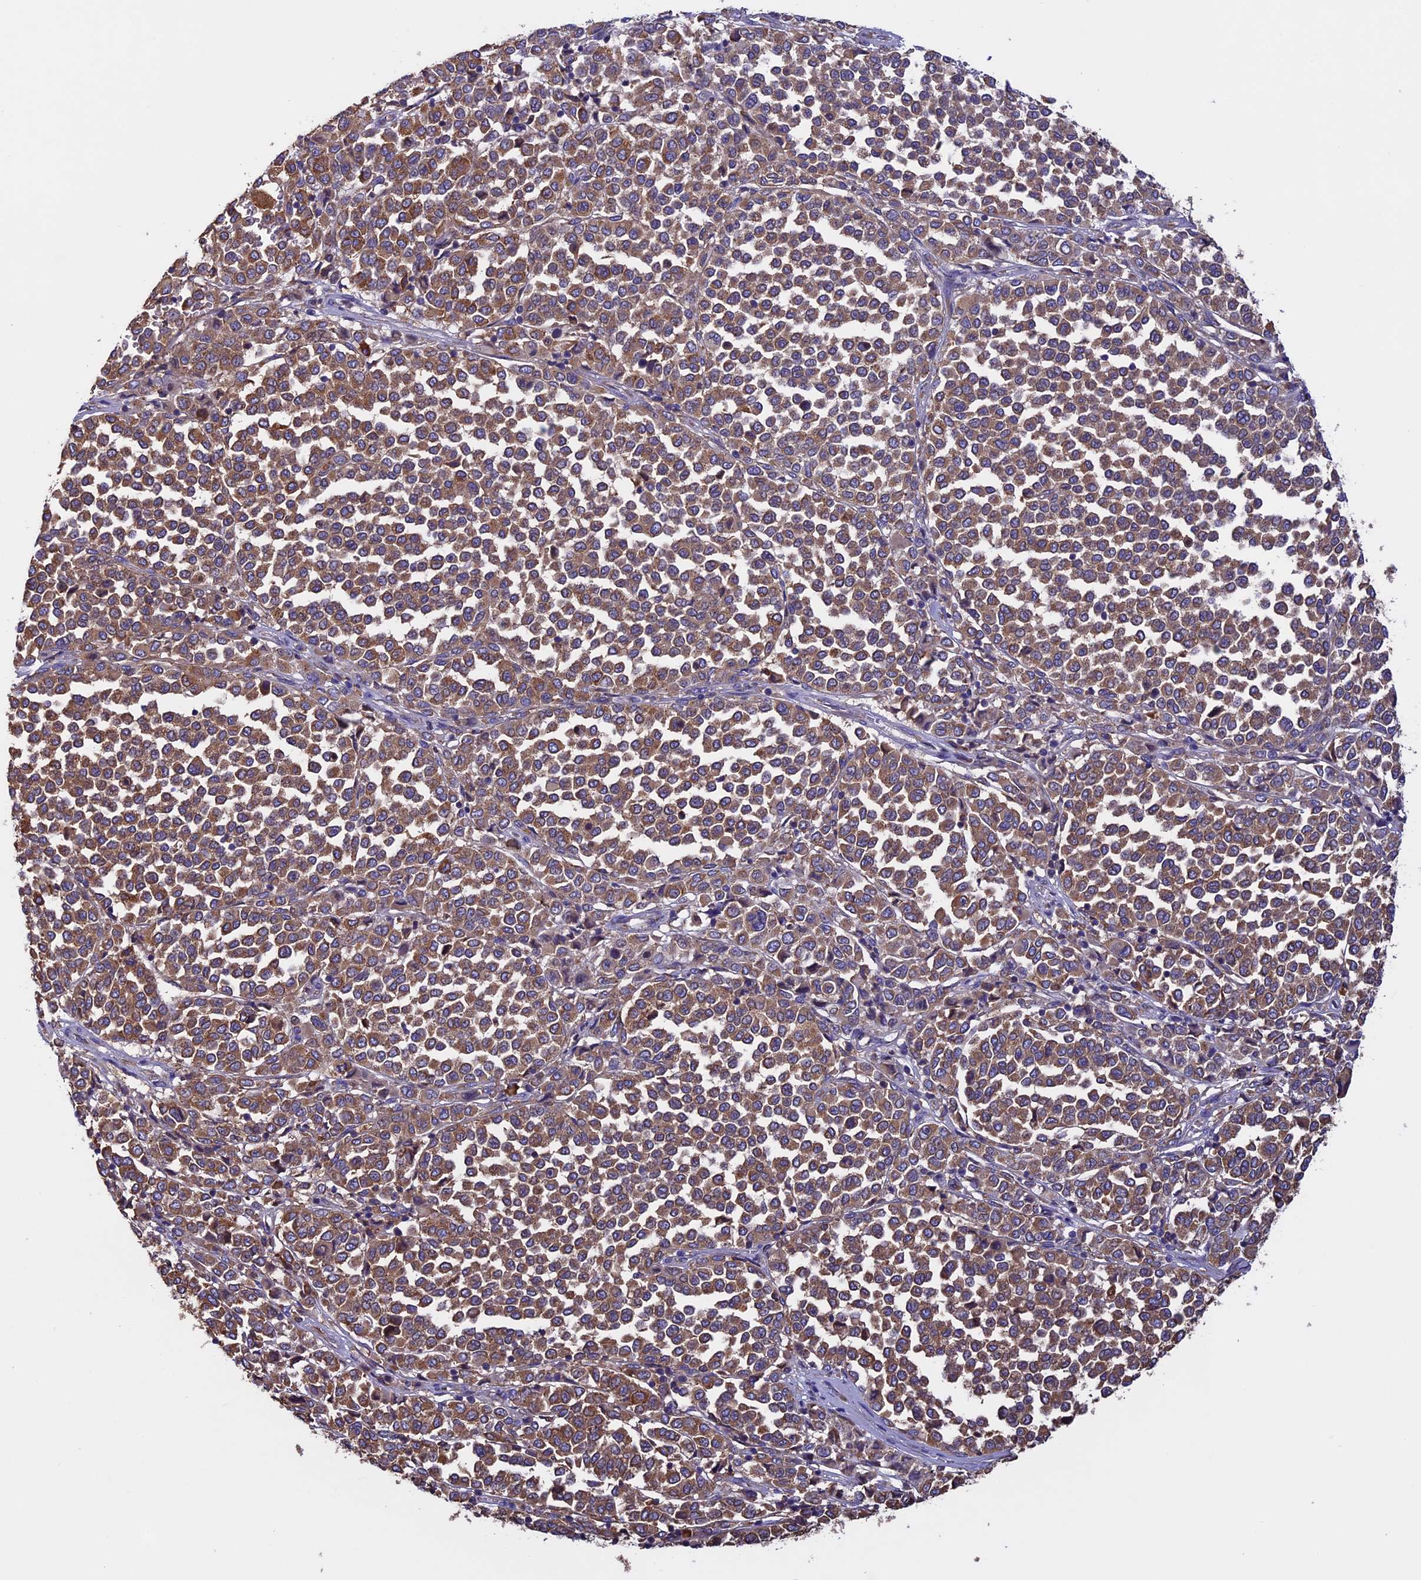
{"staining": {"intensity": "moderate", "quantity": ">75%", "location": "cytoplasmic/membranous"}, "tissue": "melanoma", "cell_type": "Tumor cells", "image_type": "cancer", "snomed": [{"axis": "morphology", "description": "Malignant melanoma, Metastatic site"}, {"axis": "topography", "description": "Pancreas"}], "caption": "High-power microscopy captured an IHC photomicrograph of malignant melanoma (metastatic site), revealing moderate cytoplasmic/membranous positivity in approximately >75% of tumor cells. Immunohistochemistry (ihc) stains the protein of interest in brown and the nuclei are stained blue.", "gene": "BTBD3", "patient": {"sex": "female", "age": 30}}